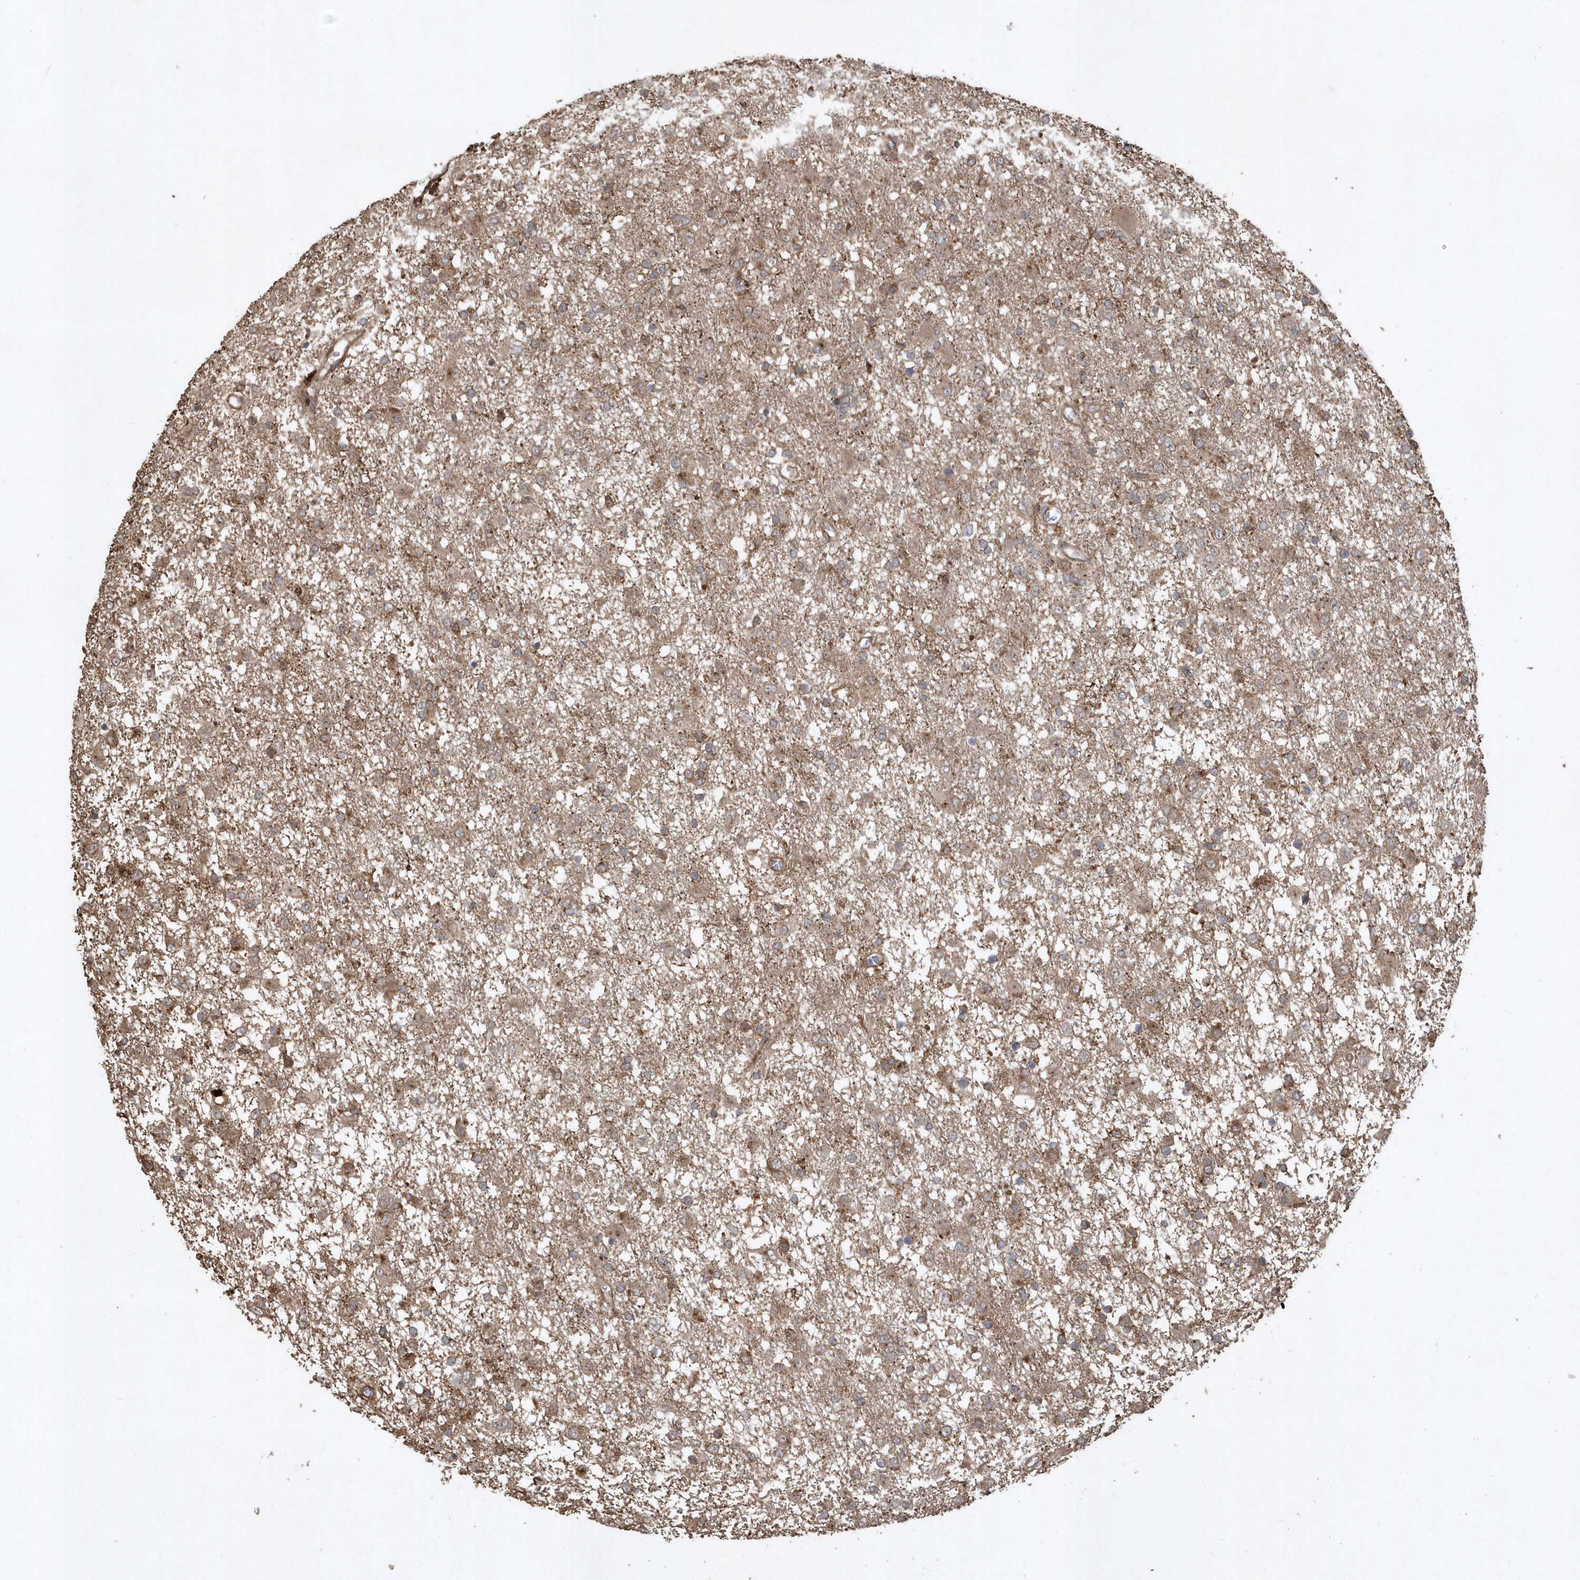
{"staining": {"intensity": "moderate", "quantity": "25%-75%", "location": "cytoplasmic/membranous"}, "tissue": "glioma", "cell_type": "Tumor cells", "image_type": "cancer", "snomed": [{"axis": "morphology", "description": "Glioma, malignant, Low grade"}, {"axis": "topography", "description": "Brain"}], "caption": "Glioma stained with IHC exhibits moderate cytoplasmic/membranous positivity in approximately 25%-75% of tumor cells.", "gene": "SENP8", "patient": {"sex": "male", "age": 65}}